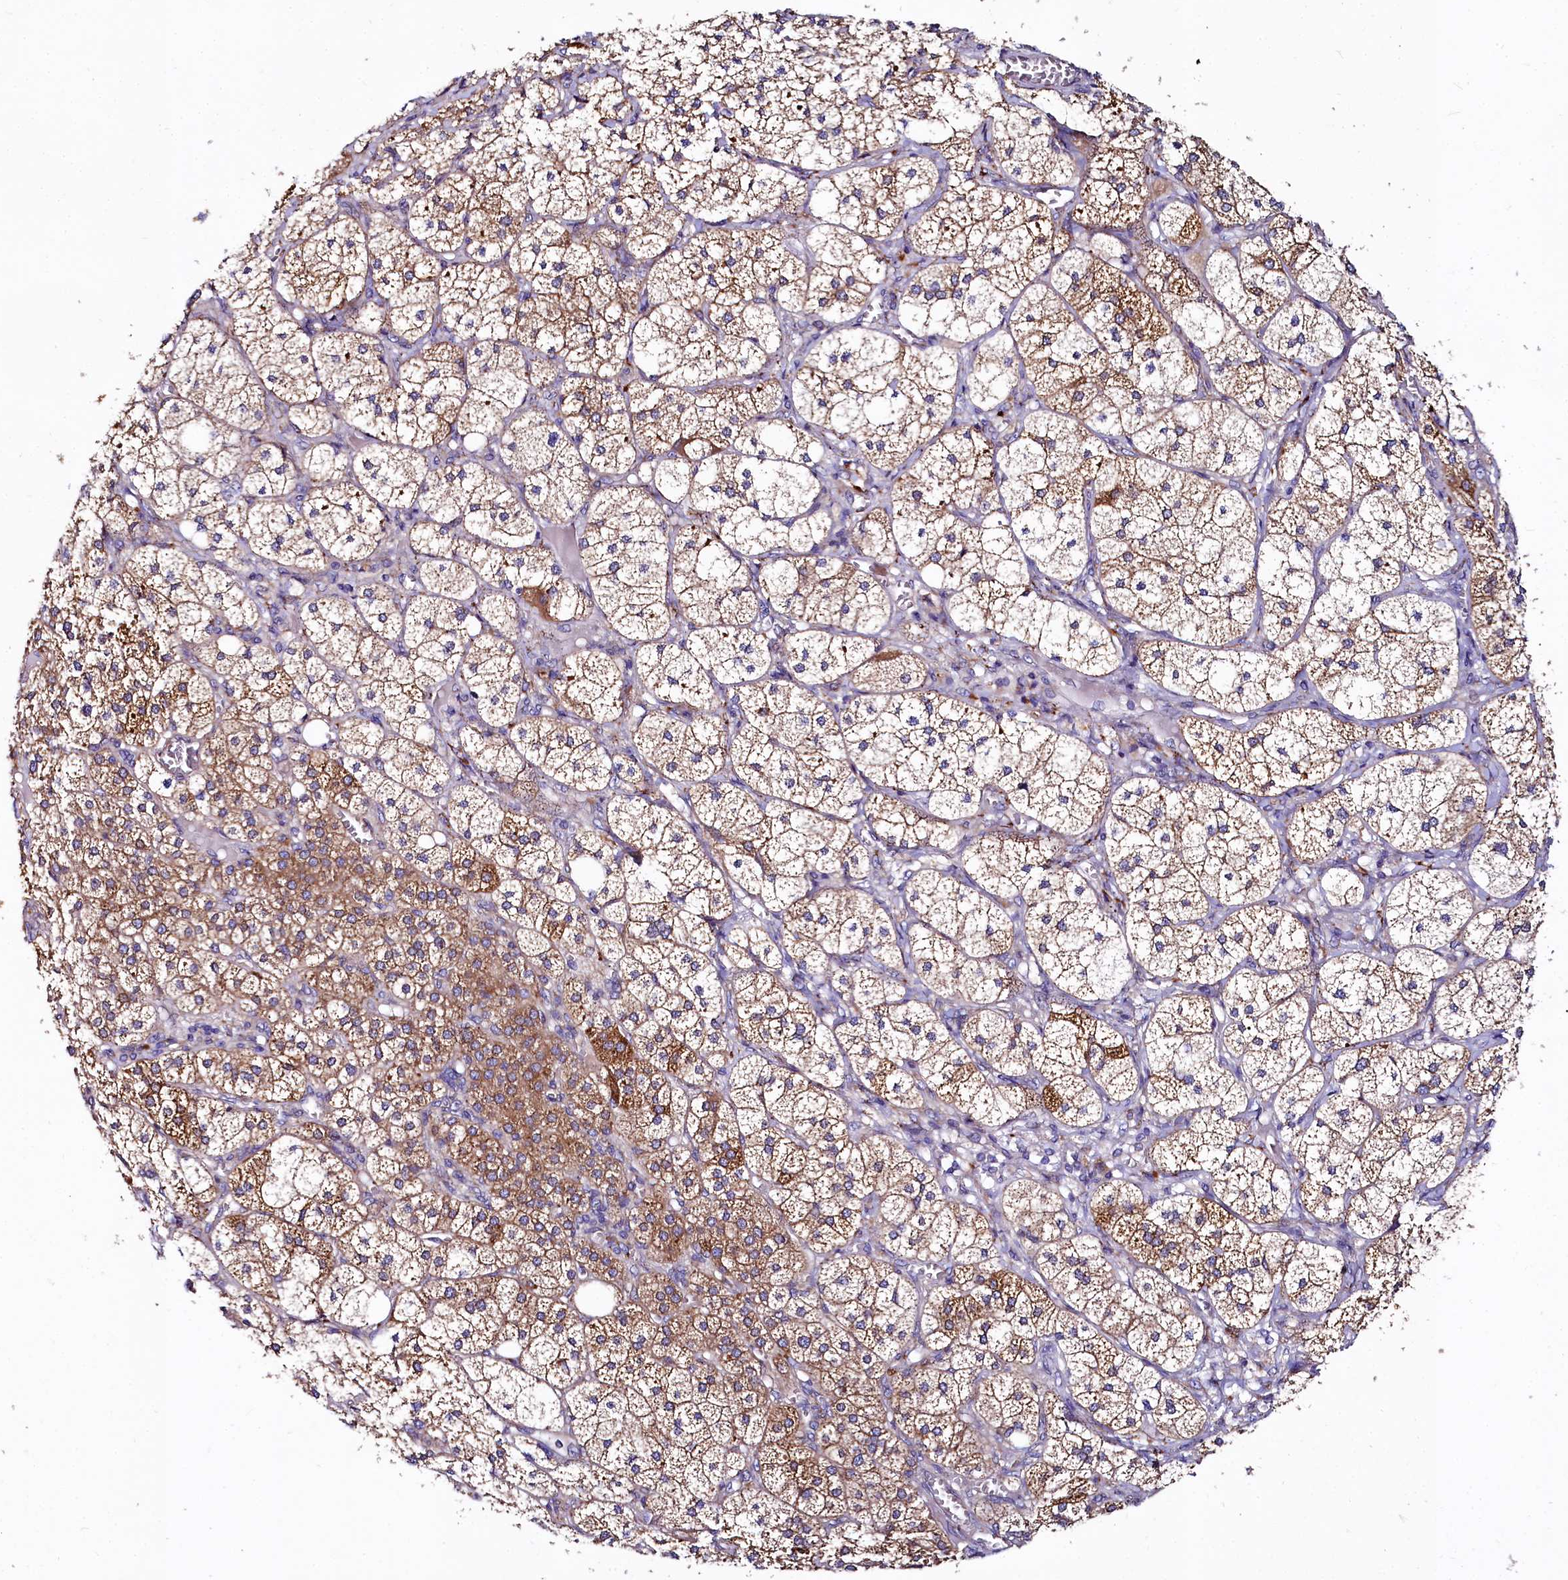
{"staining": {"intensity": "strong", "quantity": ">75%", "location": "cytoplasmic/membranous"}, "tissue": "adrenal gland", "cell_type": "Glandular cells", "image_type": "normal", "snomed": [{"axis": "morphology", "description": "Normal tissue, NOS"}, {"axis": "topography", "description": "Adrenal gland"}], "caption": "Immunohistochemistry of benign adrenal gland demonstrates high levels of strong cytoplasmic/membranous staining in approximately >75% of glandular cells. Using DAB (3,3'-diaminobenzidine) (brown) and hematoxylin (blue) stains, captured at high magnification using brightfield microscopy.", "gene": "QARS1", "patient": {"sex": "female", "age": 61}}